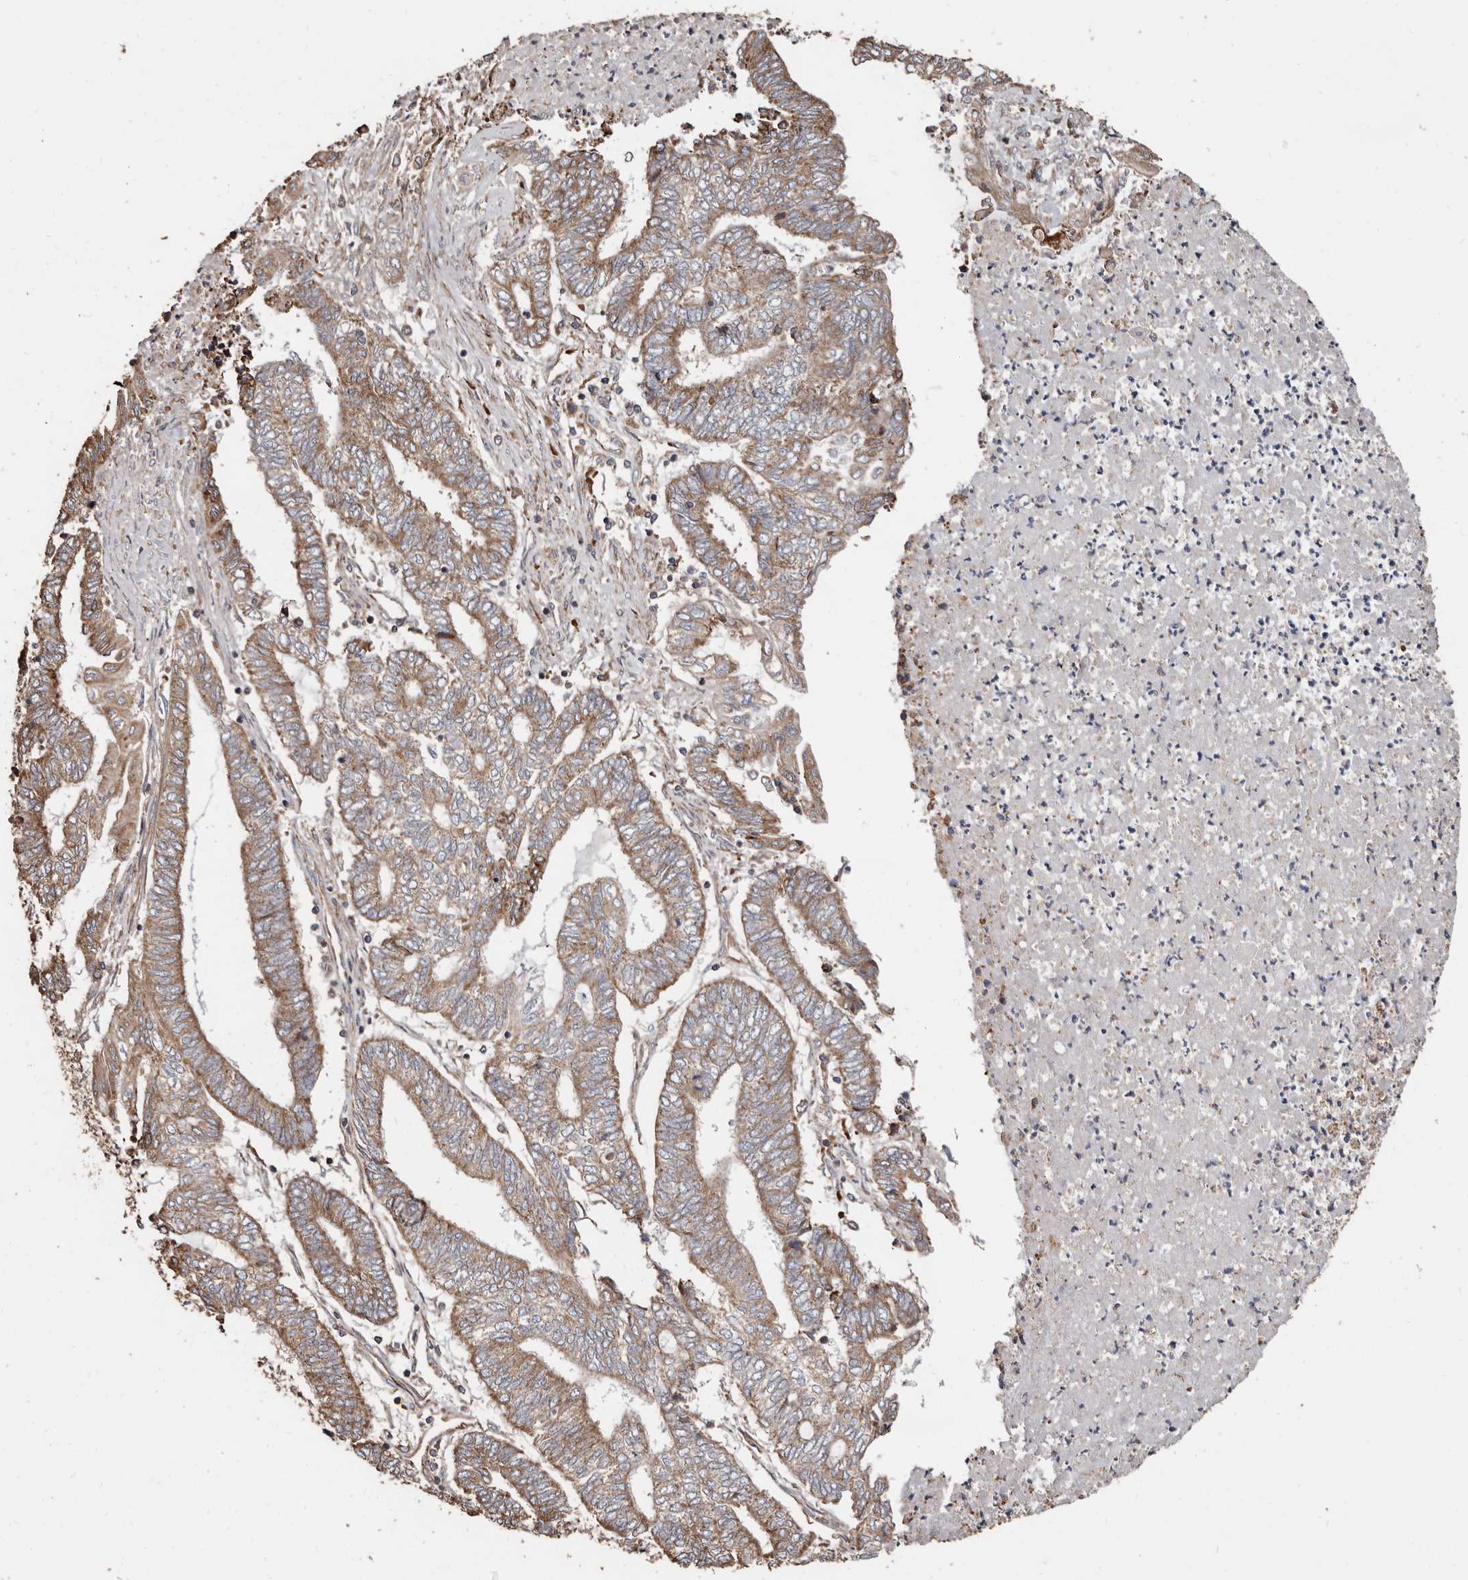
{"staining": {"intensity": "moderate", "quantity": ">75%", "location": "cytoplasmic/membranous"}, "tissue": "endometrial cancer", "cell_type": "Tumor cells", "image_type": "cancer", "snomed": [{"axis": "morphology", "description": "Adenocarcinoma, NOS"}, {"axis": "topography", "description": "Uterus"}, {"axis": "topography", "description": "Endometrium"}], "caption": "Immunohistochemical staining of human endometrial cancer demonstrates medium levels of moderate cytoplasmic/membranous expression in approximately >75% of tumor cells.", "gene": "OSGIN2", "patient": {"sex": "female", "age": 70}}